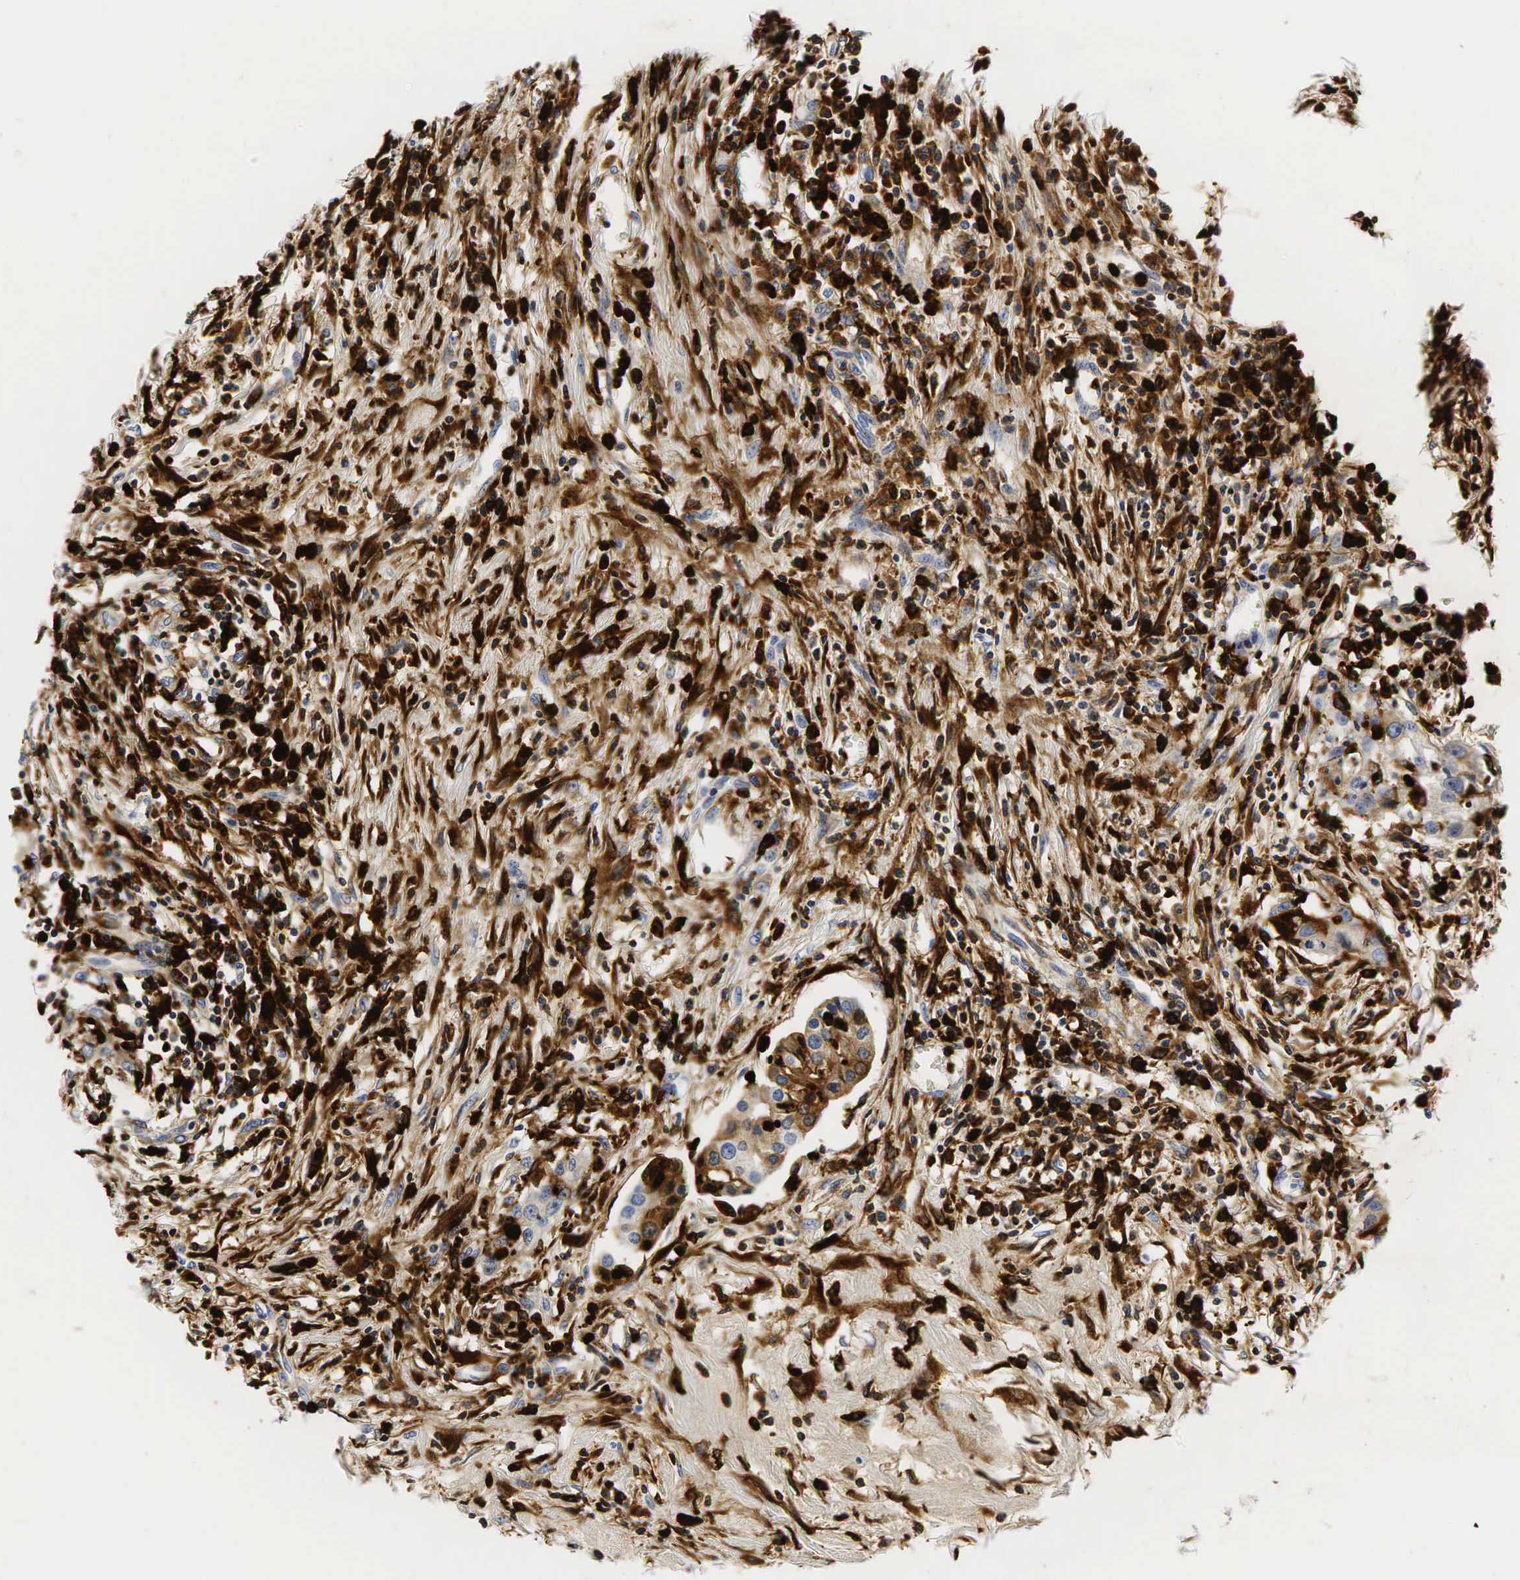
{"staining": {"intensity": "moderate", "quantity": "25%-75%", "location": "cytoplasmic/membranous"}, "tissue": "urothelial cancer", "cell_type": "Tumor cells", "image_type": "cancer", "snomed": [{"axis": "morphology", "description": "Urothelial carcinoma, High grade"}, {"axis": "topography", "description": "Urinary bladder"}], "caption": "Human urothelial cancer stained for a protein (brown) demonstrates moderate cytoplasmic/membranous positive expression in approximately 25%-75% of tumor cells.", "gene": "LYZ", "patient": {"sex": "male", "age": 66}}